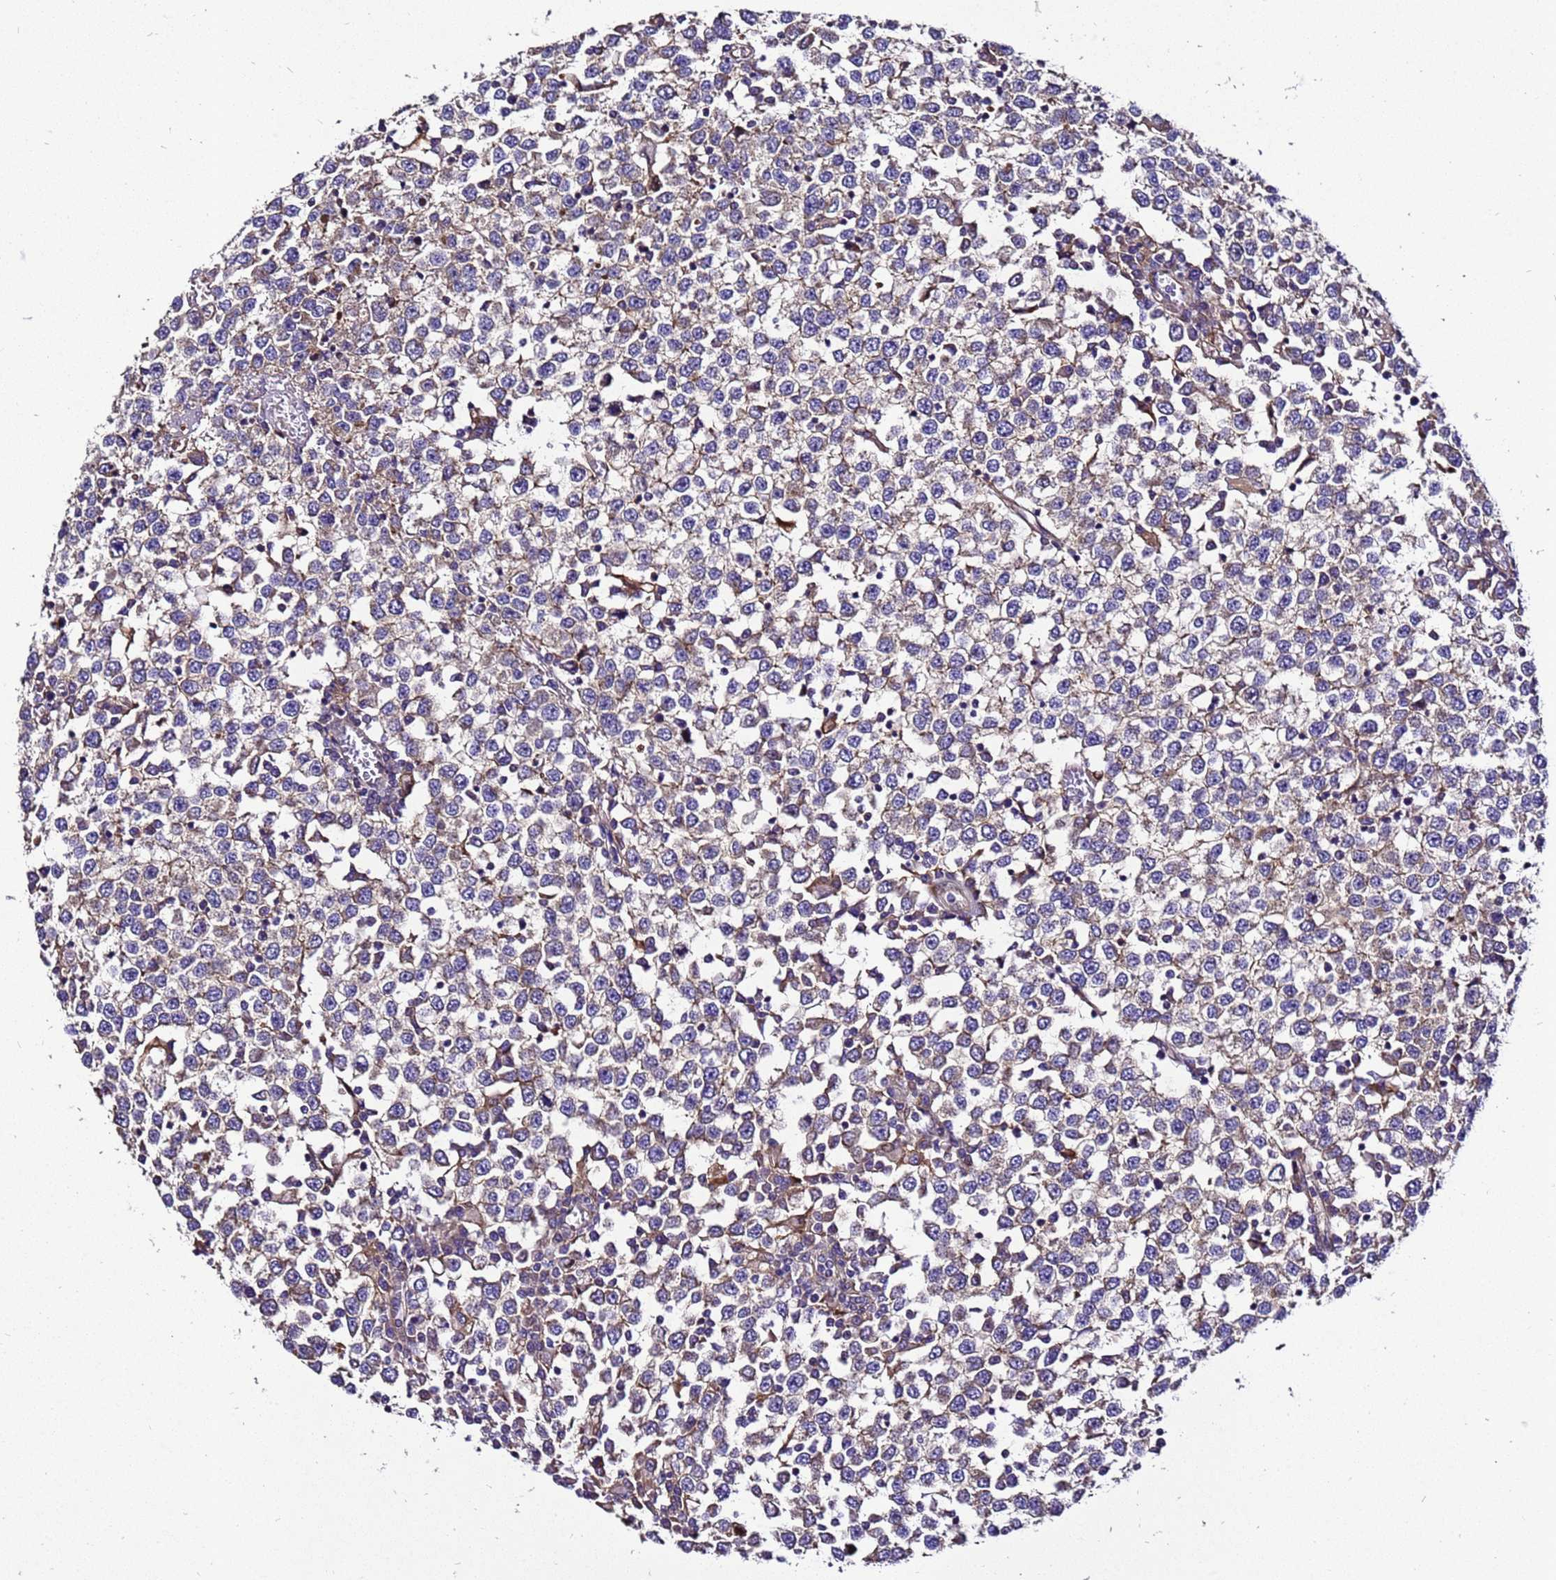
{"staining": {"intensity": "weak", "quantity": ">75%", "location": "cytoplasmic/membranous"}, "tissue": "testis cancer", "cell_type": "Tumor cells", "image_type": "cancer", "snomed": [{"axis": "morphology", "description": "Seminoma, NOS"}, {"axis": "topography", "description": "Testis"}], "caption": "Seminoma (testis) was stained to show a protein in brown. There is low levels of weak cytoplasmic/membranous expression in about >75% of tumor cells.", "gene": "ZNF417", "patient": {"sex": "male", "age": 65}}